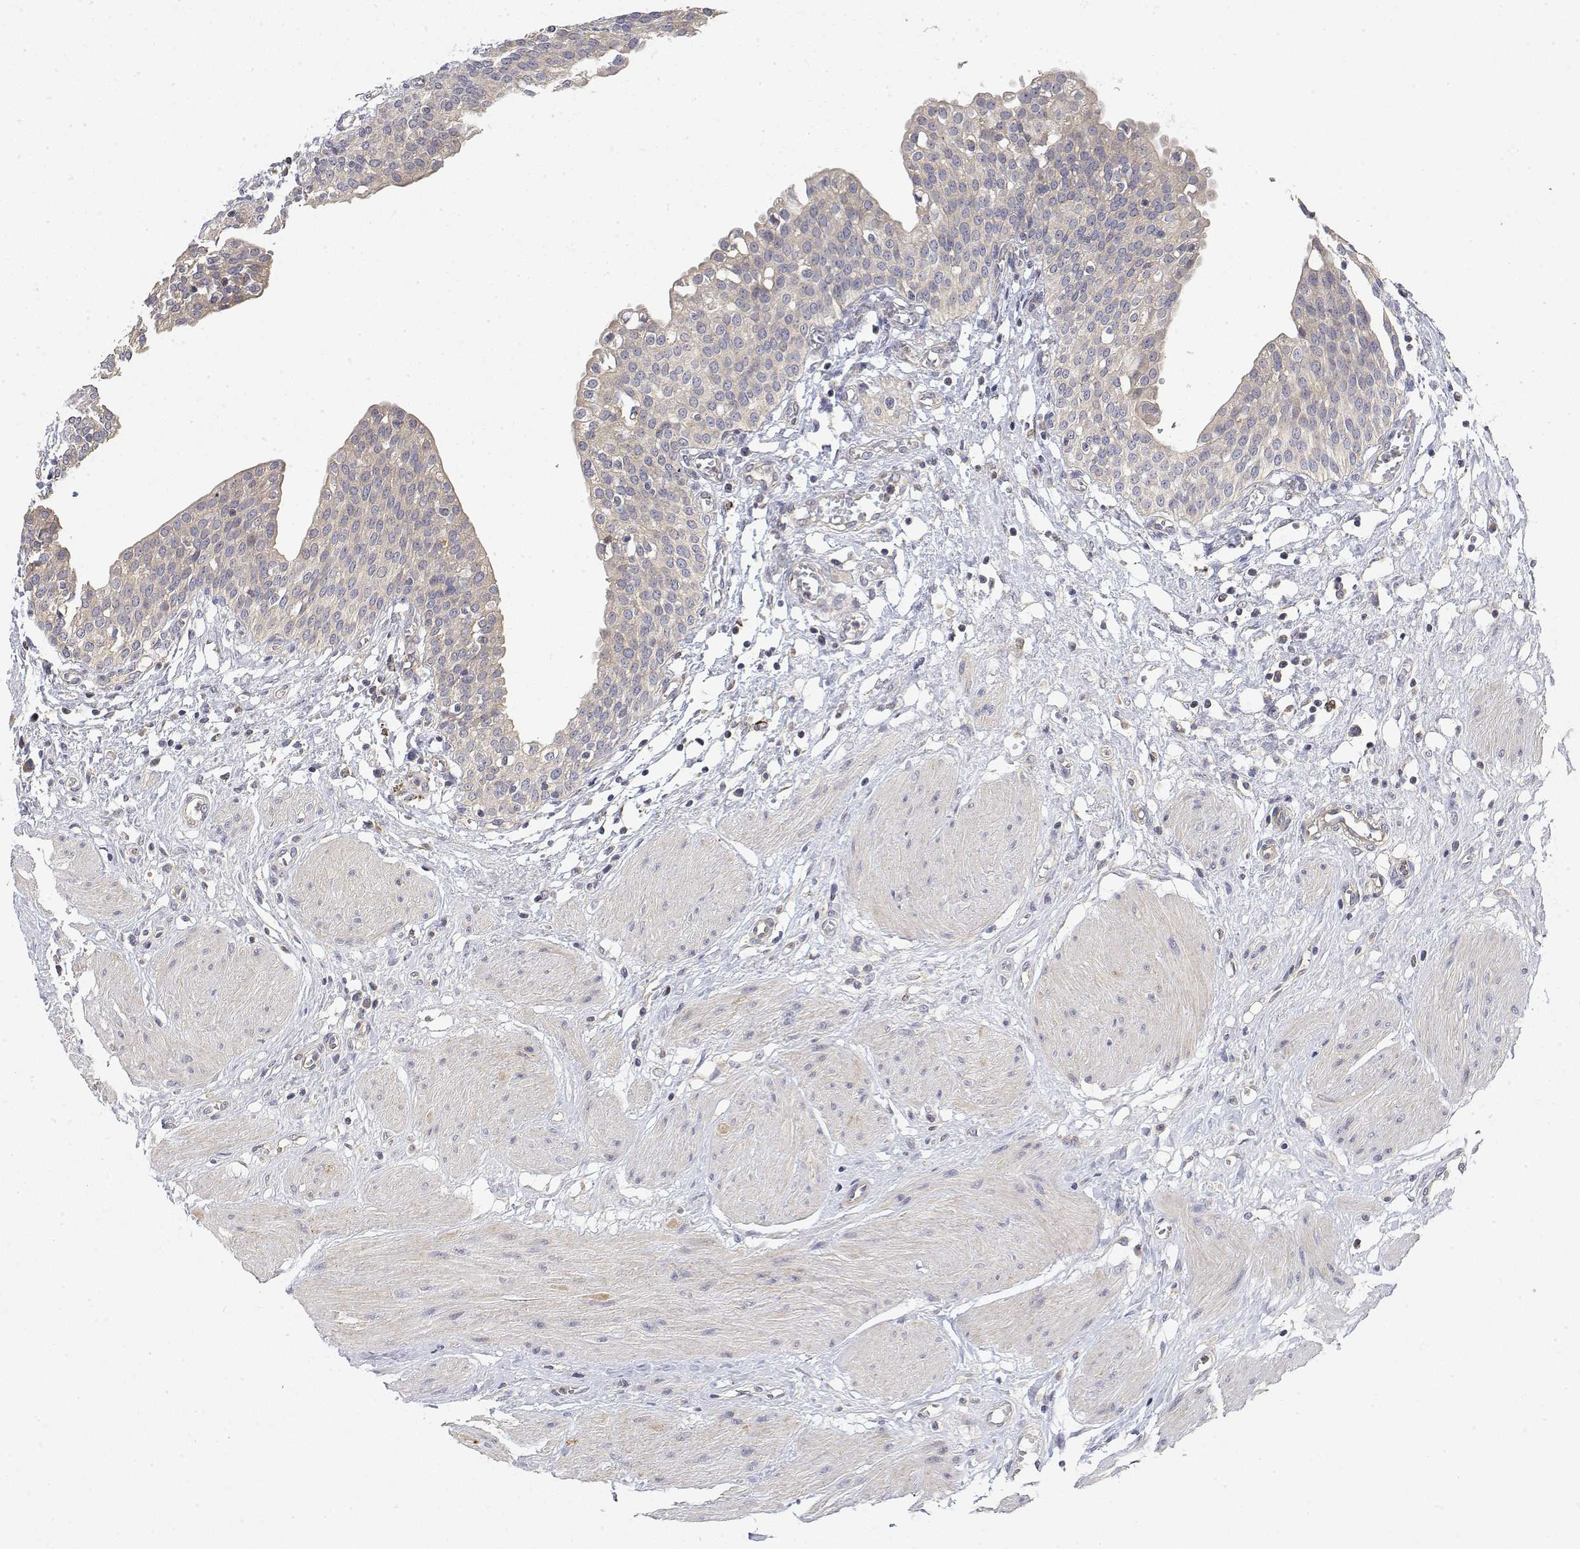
{"staining": {"intensity": "moderate", "quantity": "25%-75%", "location": "cytoplasmic/membranous"}, "tissue": "urinary bladder", "cell_type": "Urothelial cells", "image_type": "normal", "snomed": [{"axis": "morphology", "description": "Normal tissue, NOS"}, {"axis": "topography", "description": "Urinary bladder"}], "caption": "This micrograph exhibits immunohistochemistry staining of benign urinary bladder, with medium moderate cytoplasmic/membranous staining in approximately 25%-75% of urothelial cells.", "gene": "LONRF3", "patient": {"sex": "male", "age": 55}}